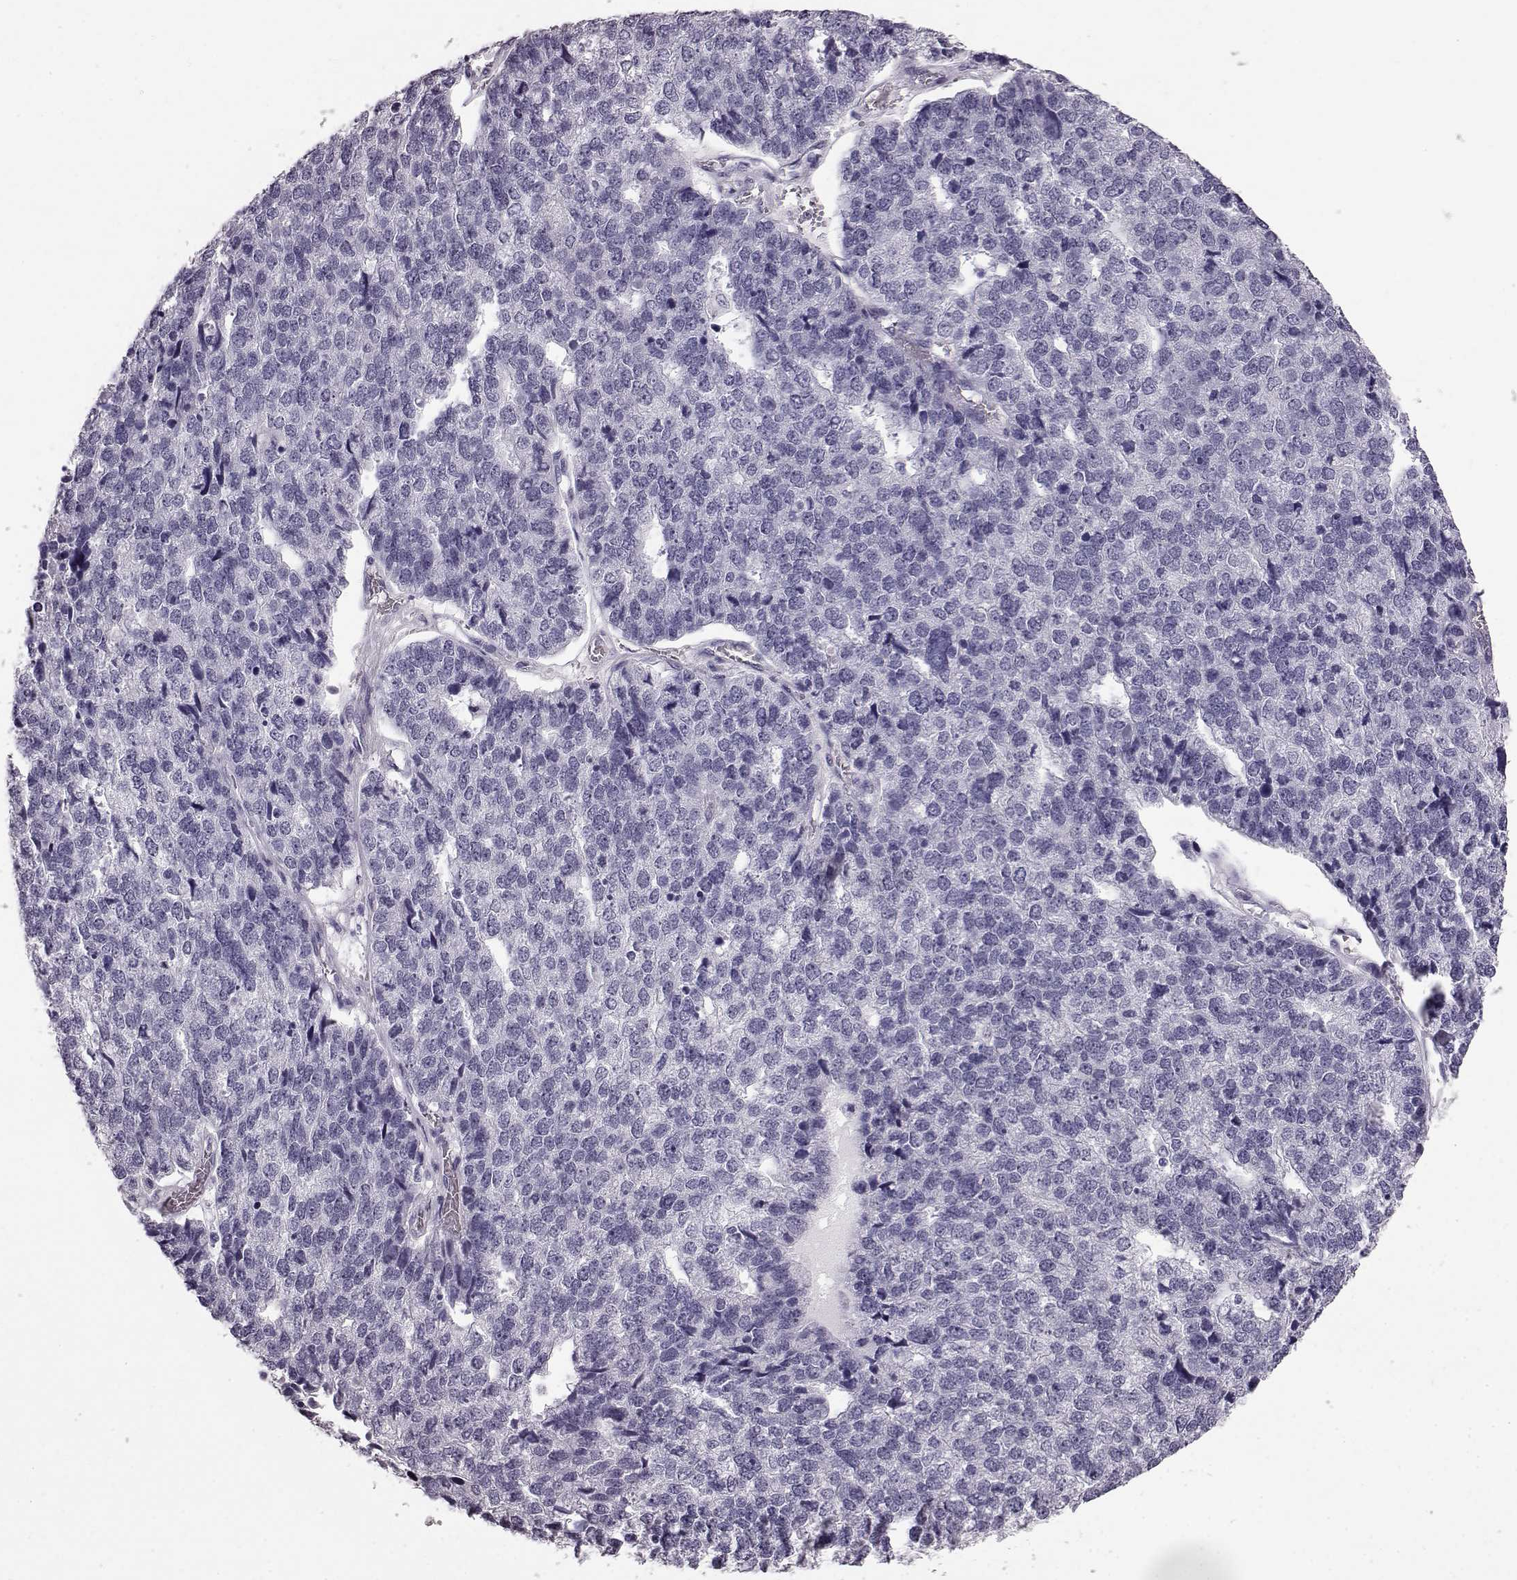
{"staining": {"intensity": "negative", "quantity": "none", "location": "none"}, "tissue": "stomach cancer", "cell_type": "Tumor cells", "image_type": "cancer", "snomed": [{"axis": "morphology", "description": "Adenocarcinoma, NOS"}, {"axis": "topography", "description": "Stomach"}], "caption": "Protein analysis of adenocarcinoma (stomach) reveals no significant positivity in tumor cells.", "gene": "AIPL1", "patient": {"sex": "male", "age": 69}}